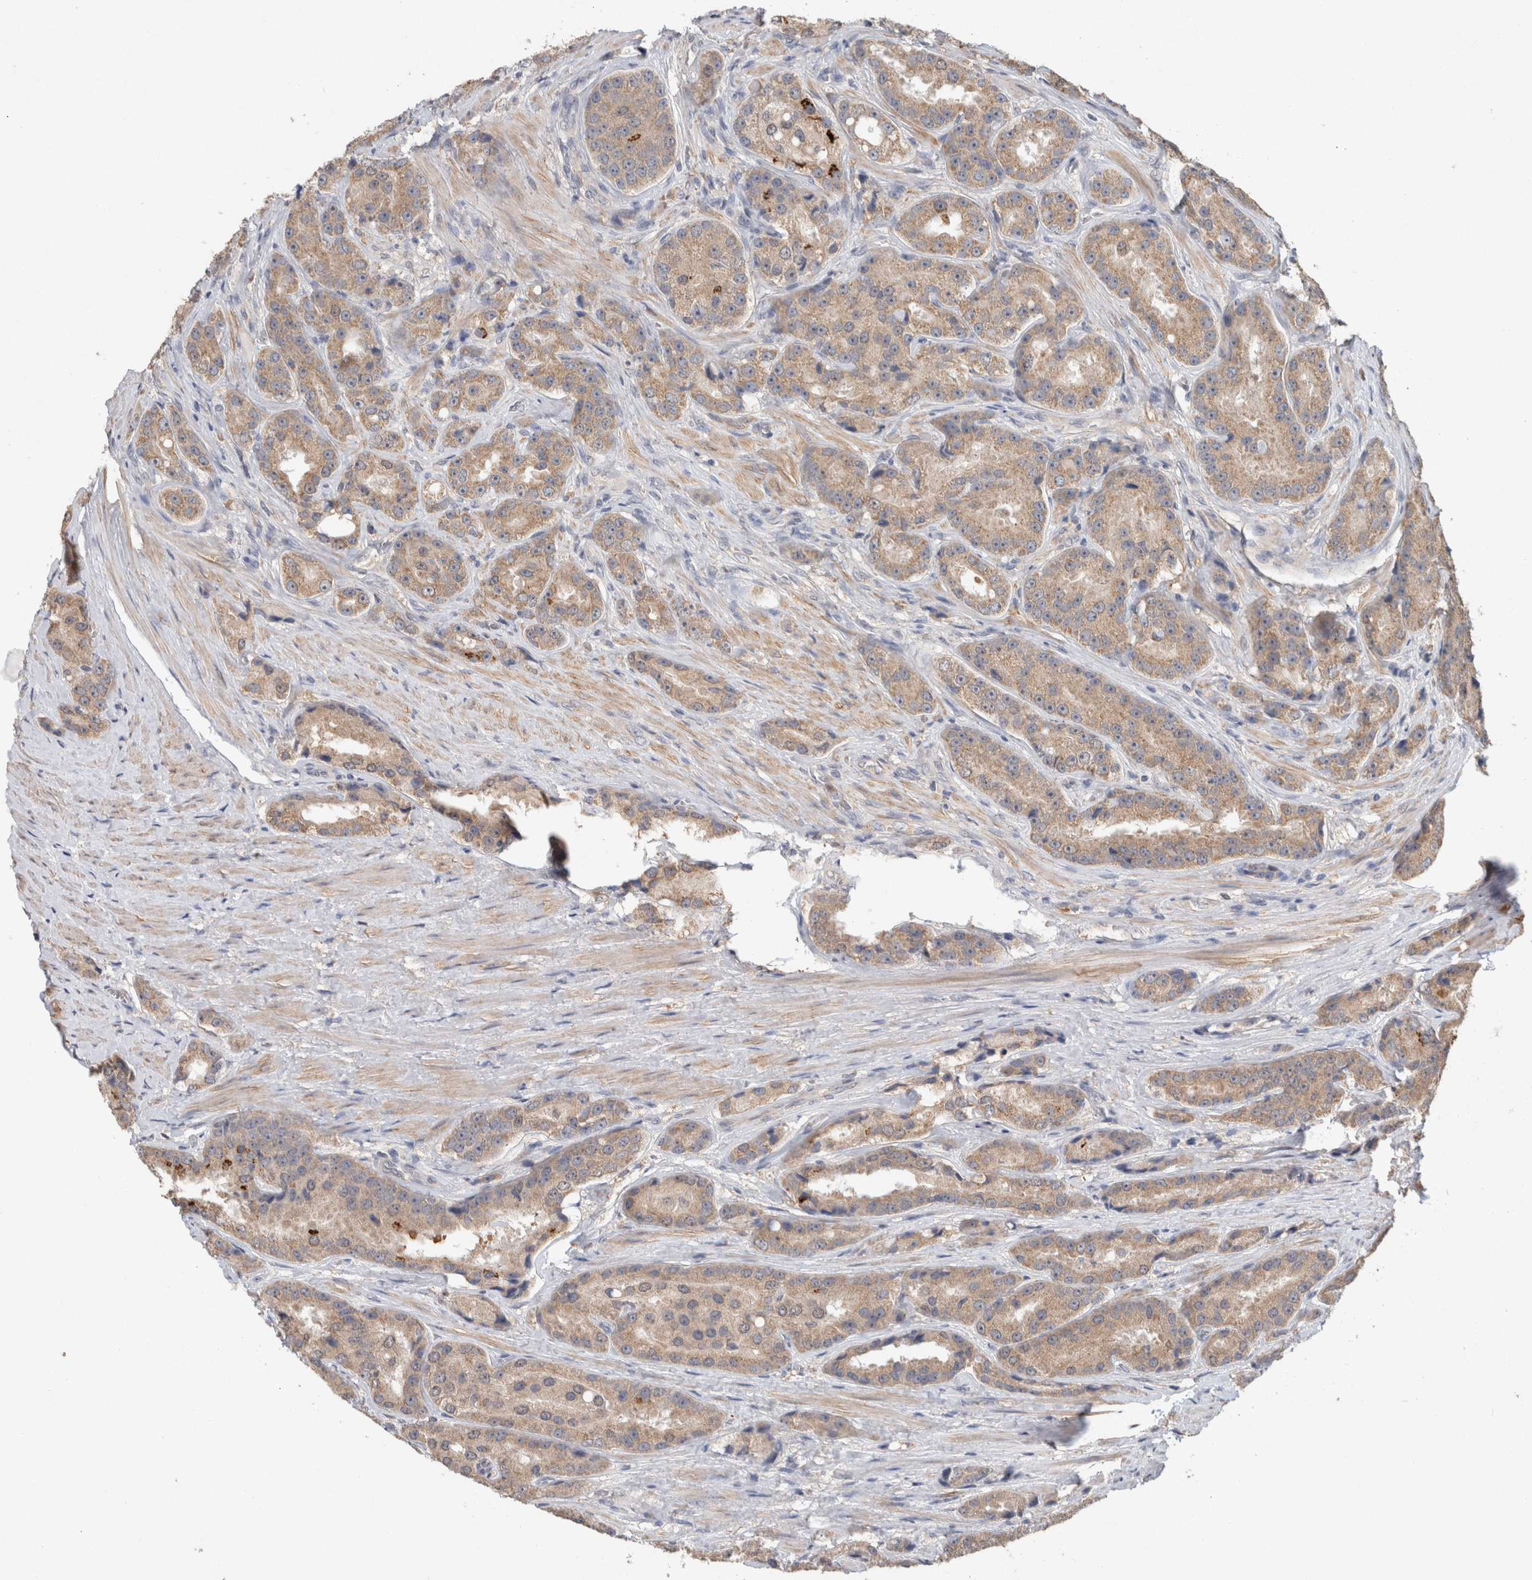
{"staining": {"intensity": "moderate", "quantity": ">75%", "location": "cytoplasmic/membranous"}, "tissue": "prostate cancer", "cell_type": "Tumor cells", "image_type": "cancer", "snomed": [{"axis": "morphology", "description": "Adenocarcinoma, High grade"}, {"axis": "topography", "description": "Prostate"}], "caption": "Tumor cells reveal medium levels of moderate cytoplasmic/membranous expression in about >75% of cells in human prostate cancer (adenocarcinoma (high-grade)). The staining was performed using DAB, with brown indicating positive protein expression. Nuclei are stained blue with hematoxylin.", "gene": "RAB14", "patient": {"sex": "male", "age": 60}}